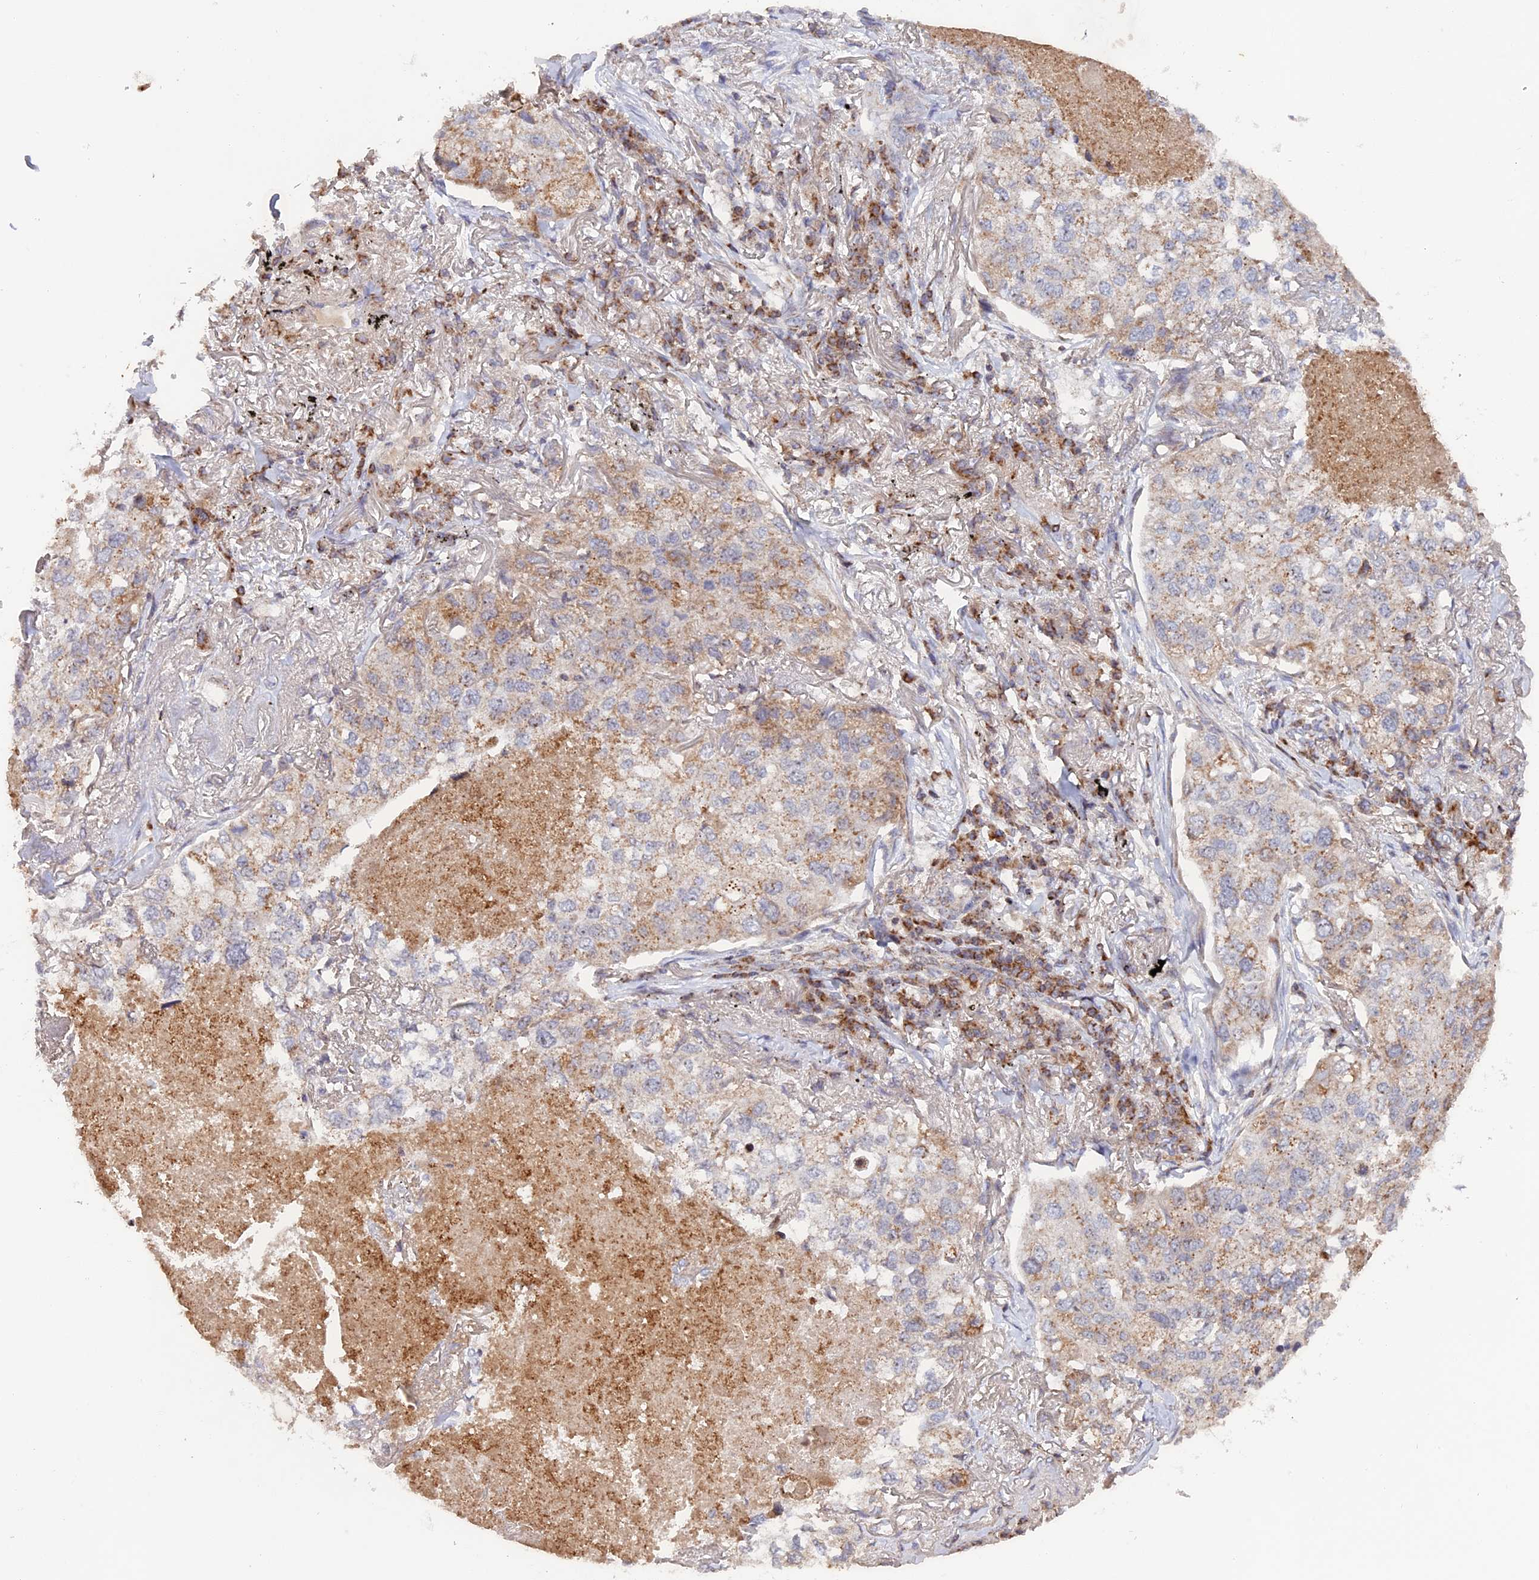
{"staining": {"intensity": "weak", "quantity": "<25%", "location": "cytoplasmic/membranous"}, "tissue": "lung cancer", "cell_type": "Tumor cells", "image_type": "cancer", "snomed": [{"axis": "morphology", "description": "Adenocarcinoma, NOS"}, {"axis": "topography", "description": "Lung"}], "caption": "Photomicrograph shows no protein expression in tumor cells of lung cancer (adenocarcinoma) tissue.", "gene": "MPV17L", "patient": {"sex": "male", "age": 65}}